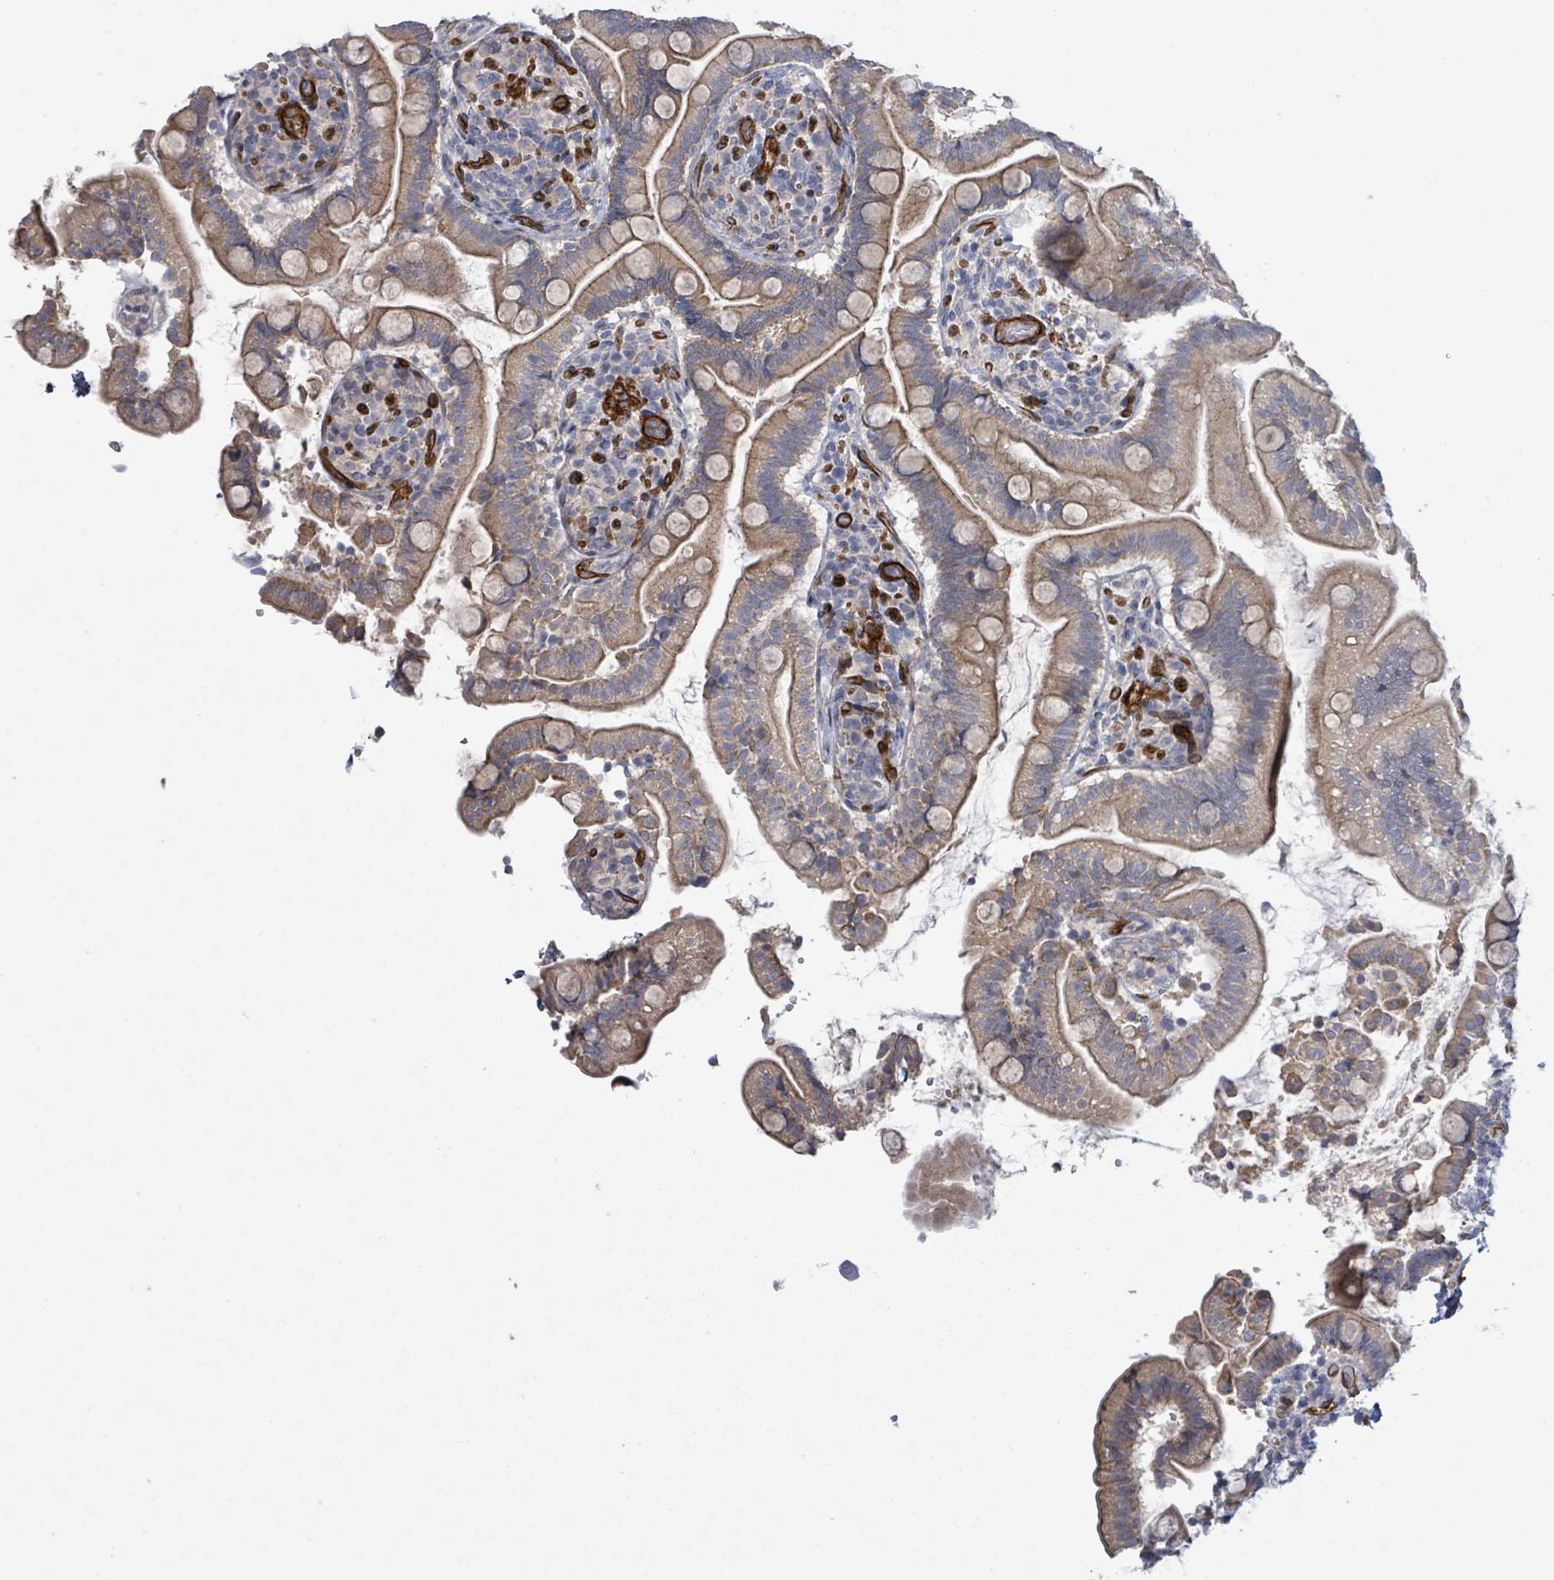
{"staining": {"intensity": "moderate", "quantity": ">75%", "location": "cytoplasmic/membranous"}, "tissue": "small intestine", "cell_type": "Glandular cells", "image_type": "normal", "snomed": [{"axis": "morphology", "description": "Normal tissue, NOS"}, {"axis": "topography", "description": "Small intestine"}], "caption": "Benign small intestine displays moderate cytoplasmic/membranous expression in about >75% of glandular cells.", "gene": "KANK3", "patient": {"sex": "female", "age": 64}}